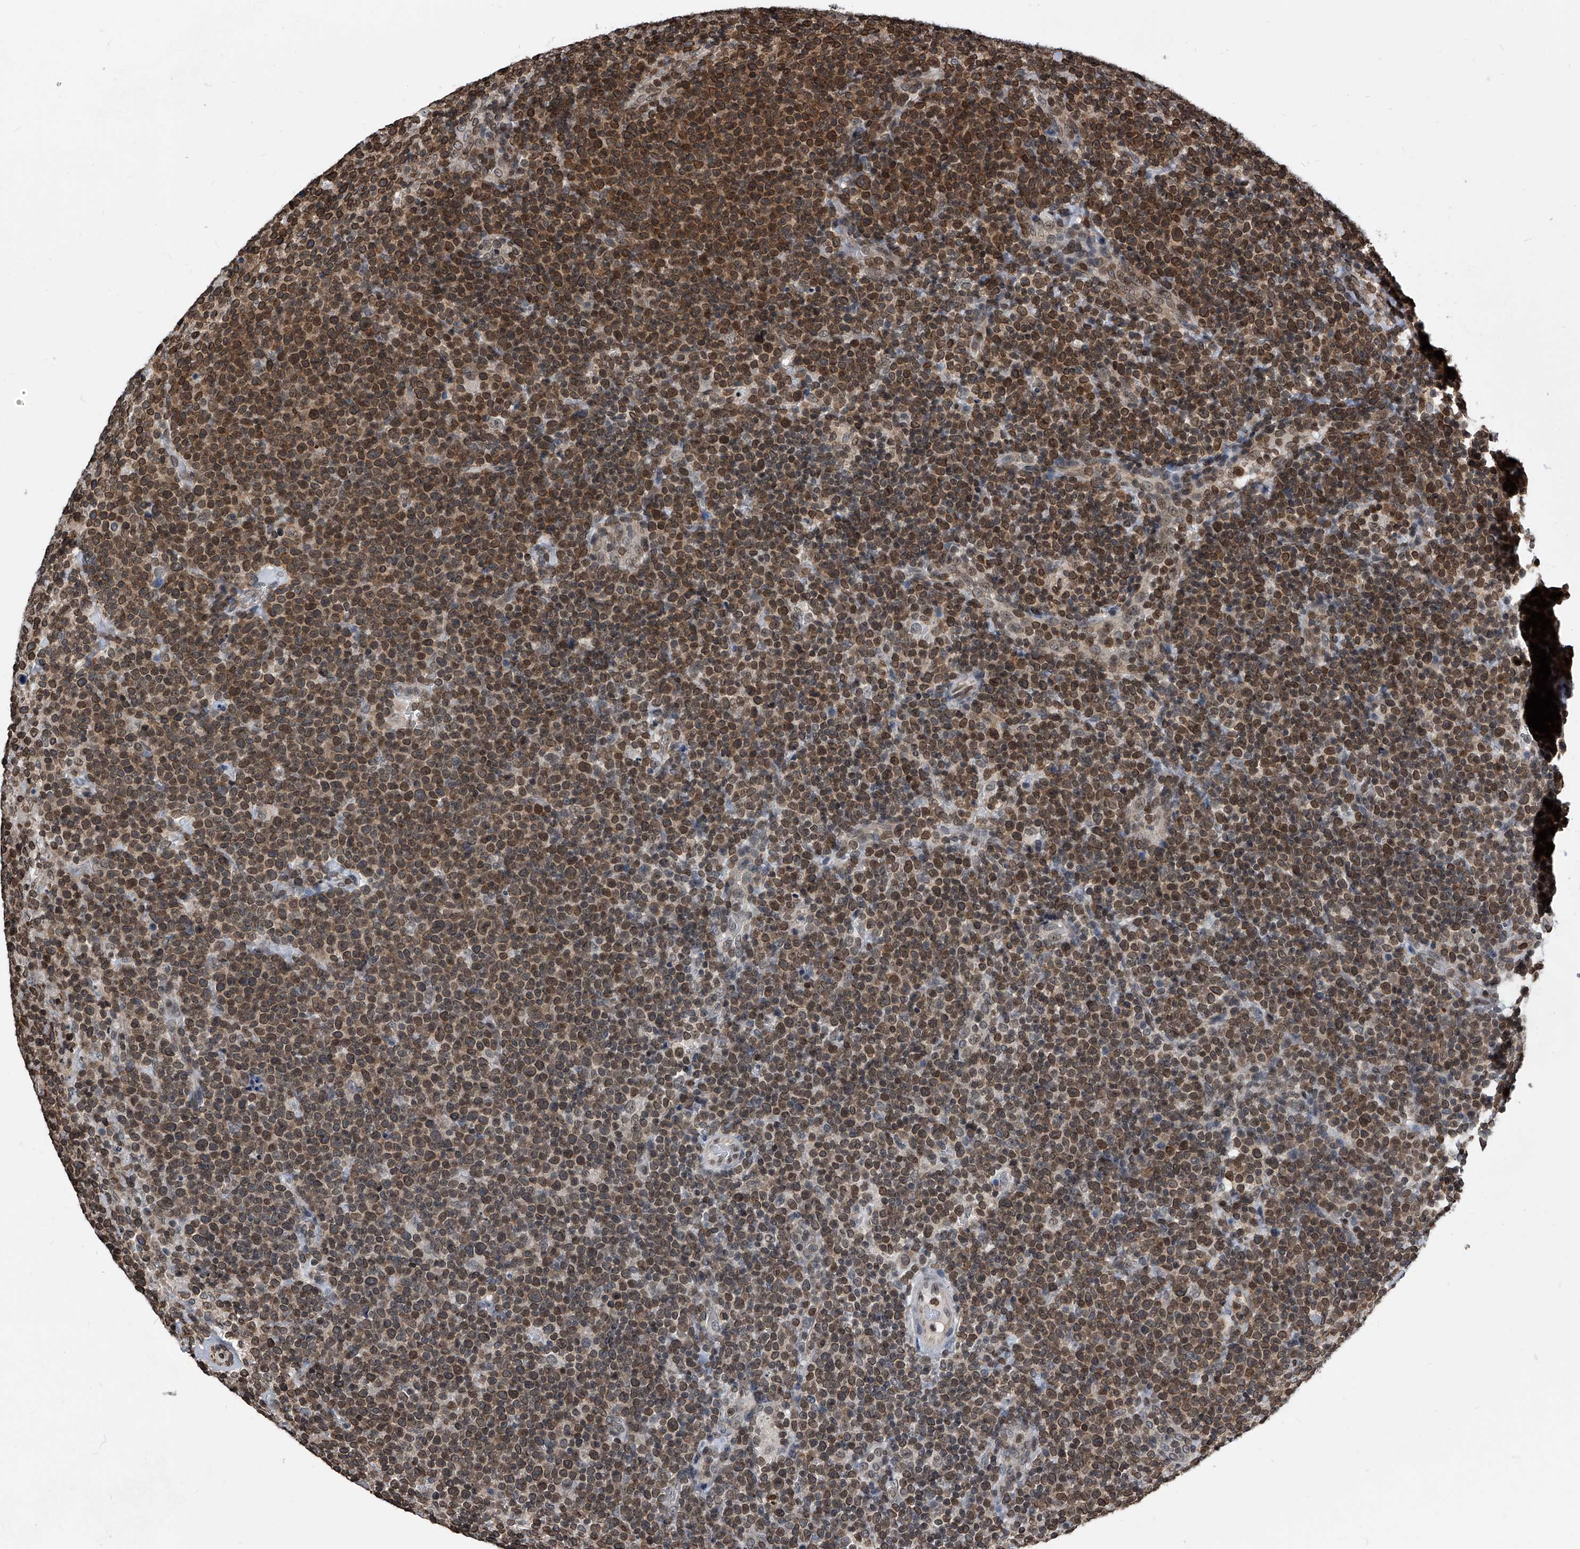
{"staining": {"intensity": "moderate", "quantity": ">75%", "location": "cytoplasmic/membranous,nuclear"}, "tissue": "lymphoma", "cell_type": "Tumor cells", "image_type": "cancer", "snomed": [{"axis": "morphology", "description": "Malignant lymphoma, non-Hodgkin's type, High grade"}, {"axis": "topography", "description": "Lymph node"}], "caption": "Immunohistochemical staining of lymphoma exhibits medium levels of moderate cytoplasmic/membranous and nuclear protein expression in about >75% of tumor cells.", "gene": "PHF20", "patient": {"sex": "male", "age": 61}}